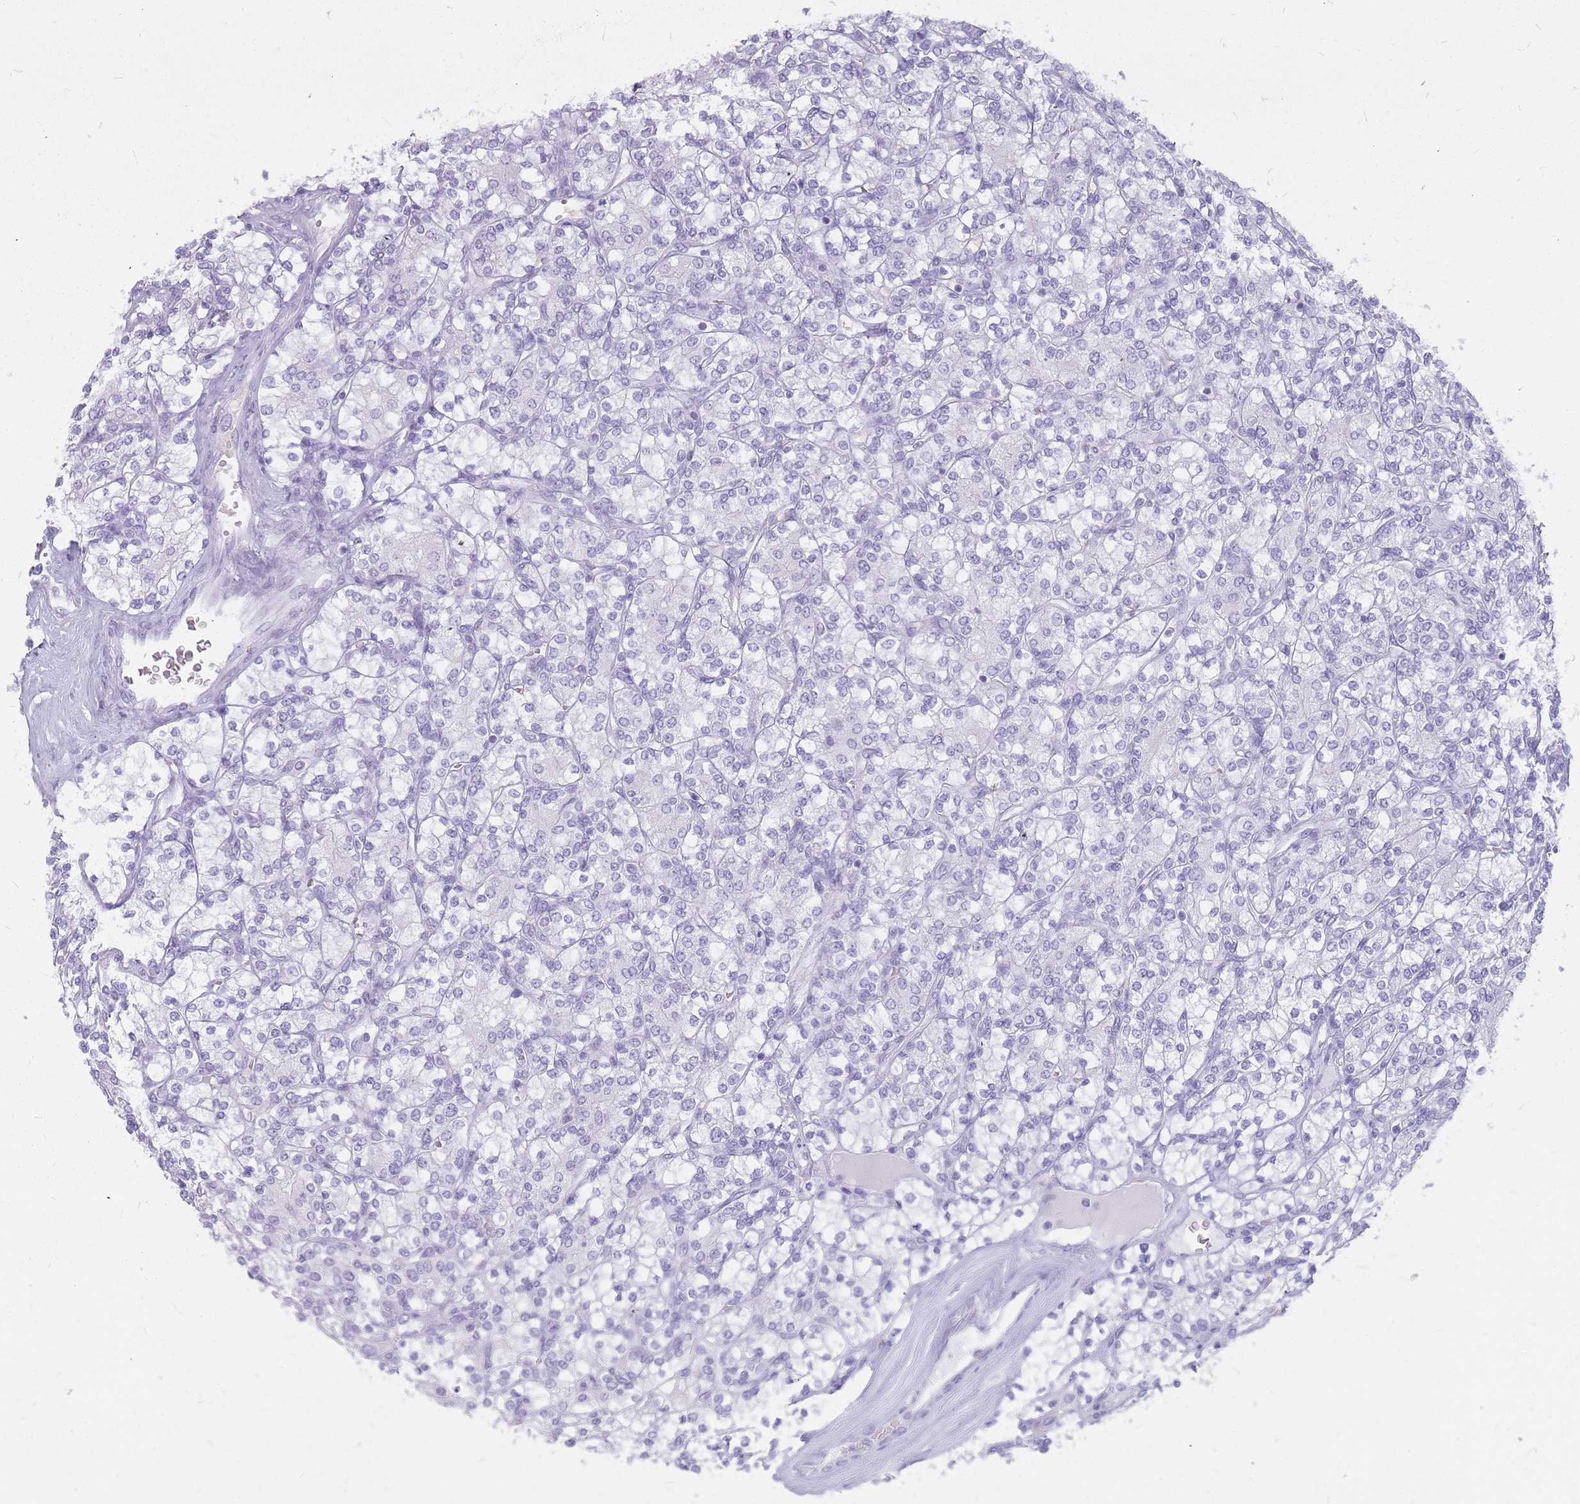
{"staining": {"intensity": "negative", "quantity": "none", "location": "none"}, "tissue": "renal cancer", "cell_type": "Tumor cells", "image_type": "cancer", "snomed": [{"axis": "morphology", "description": "Adenocarcinoma, NOS"}, {"axis": "topography", "description": "Kidney"}], "caption": "Adenocarcinoma (renal) was stained to show a protein in brown. There is no significant expression in tumor cells. (DAB immunohistochemistry, high magnification).", "gene": "INS", "patient": {"sex": "male", "age": 77}}